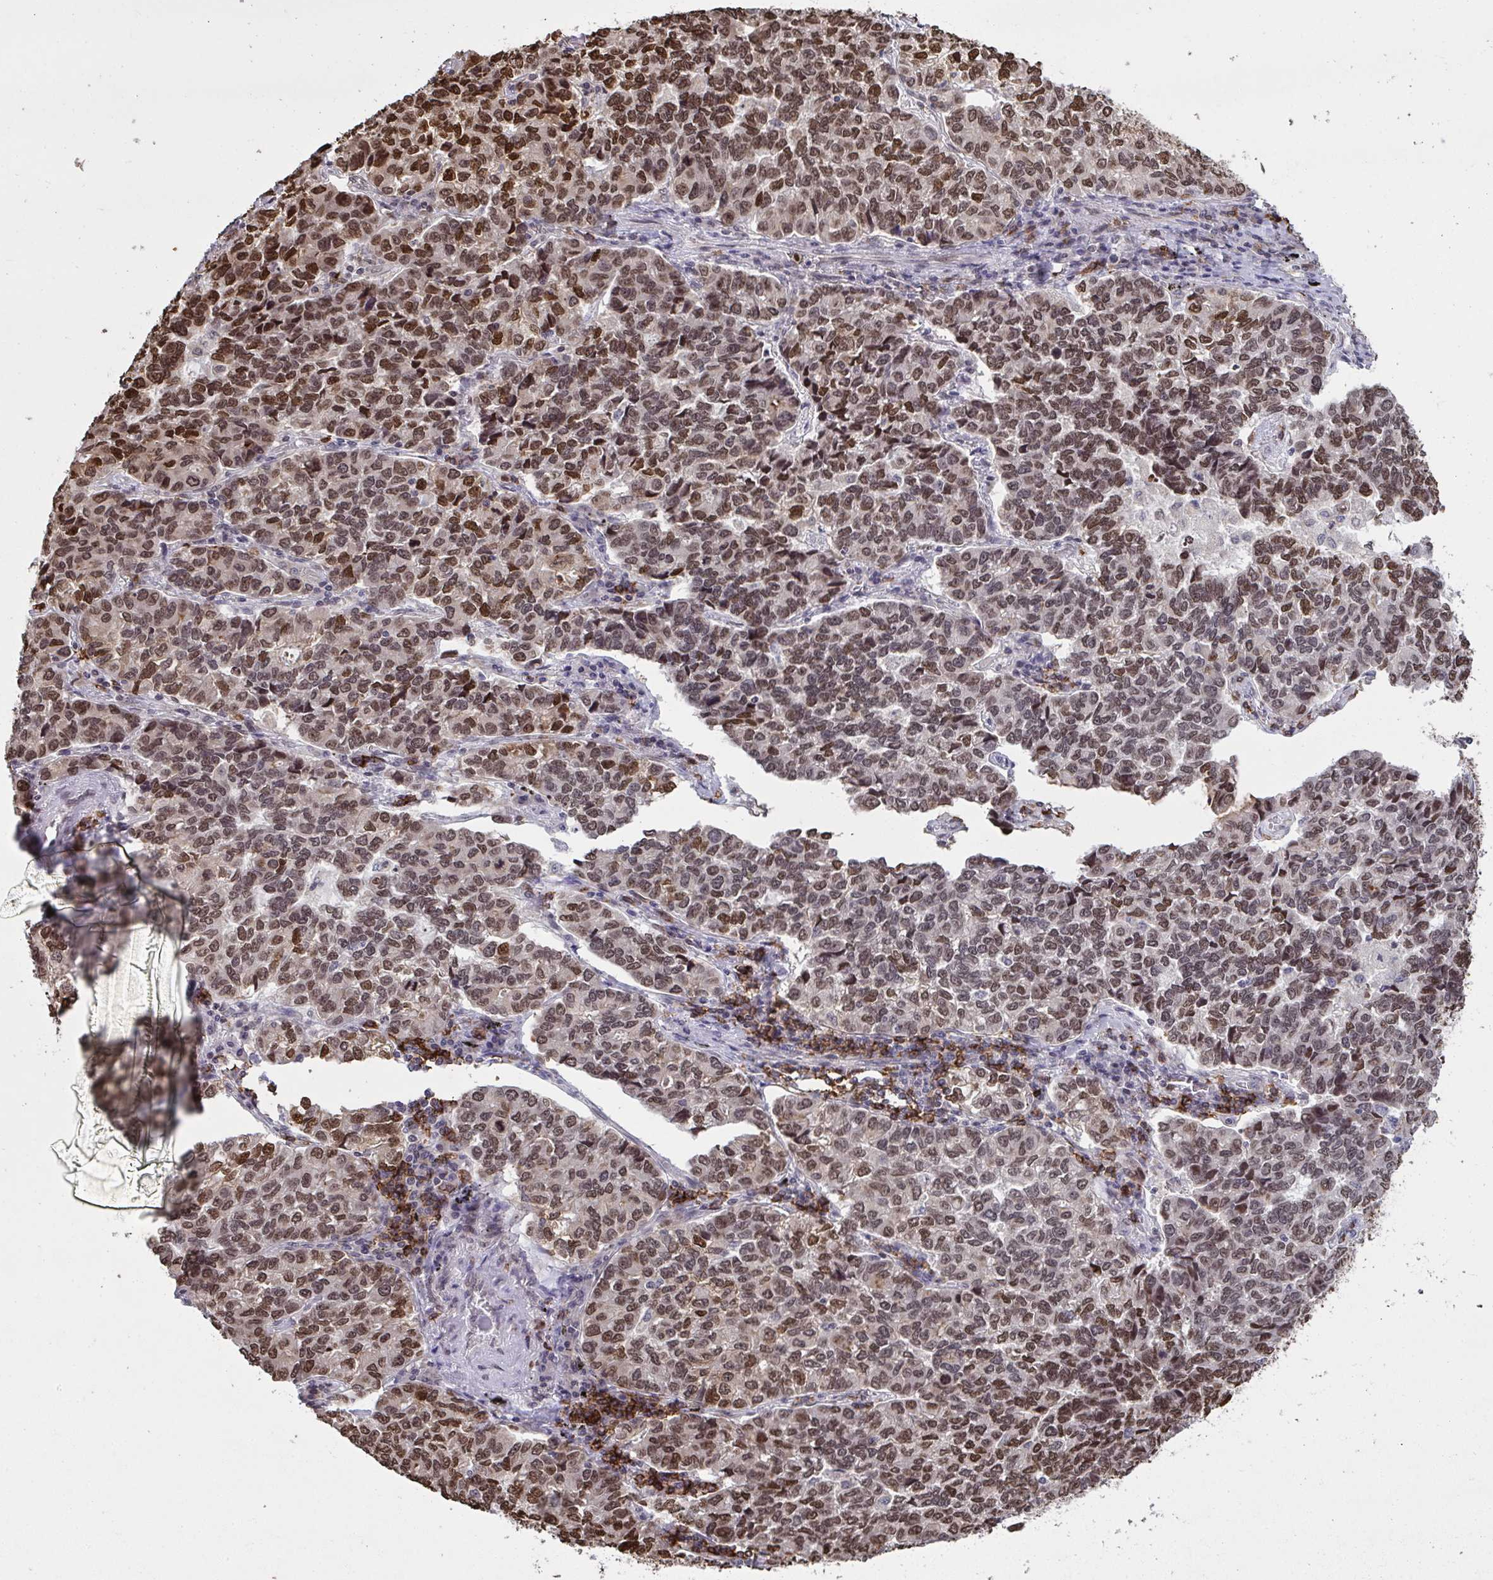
{"staining": {"intensity": "moderate", "quantity": ">75%", "location": "nuclear"}, "tissue": "lung cancer", "cell_type": "Tumor cells", "image_type": "cancer", "snomed": [{"axis": "morphology", "description": "Adenocarcinoma, NOS"}, {"axis": "topography", "description": "Lymph node"}, {"axis": "topography", "description": "Lung"}], "caption": "The micrograph reveals staining of lung cancer (adenocarcinoma), revealing moderate nuclear protein expression (brown color) within tumor cells.", "gene": "UXT", "patient": {"sex": "male", "age": 66}}